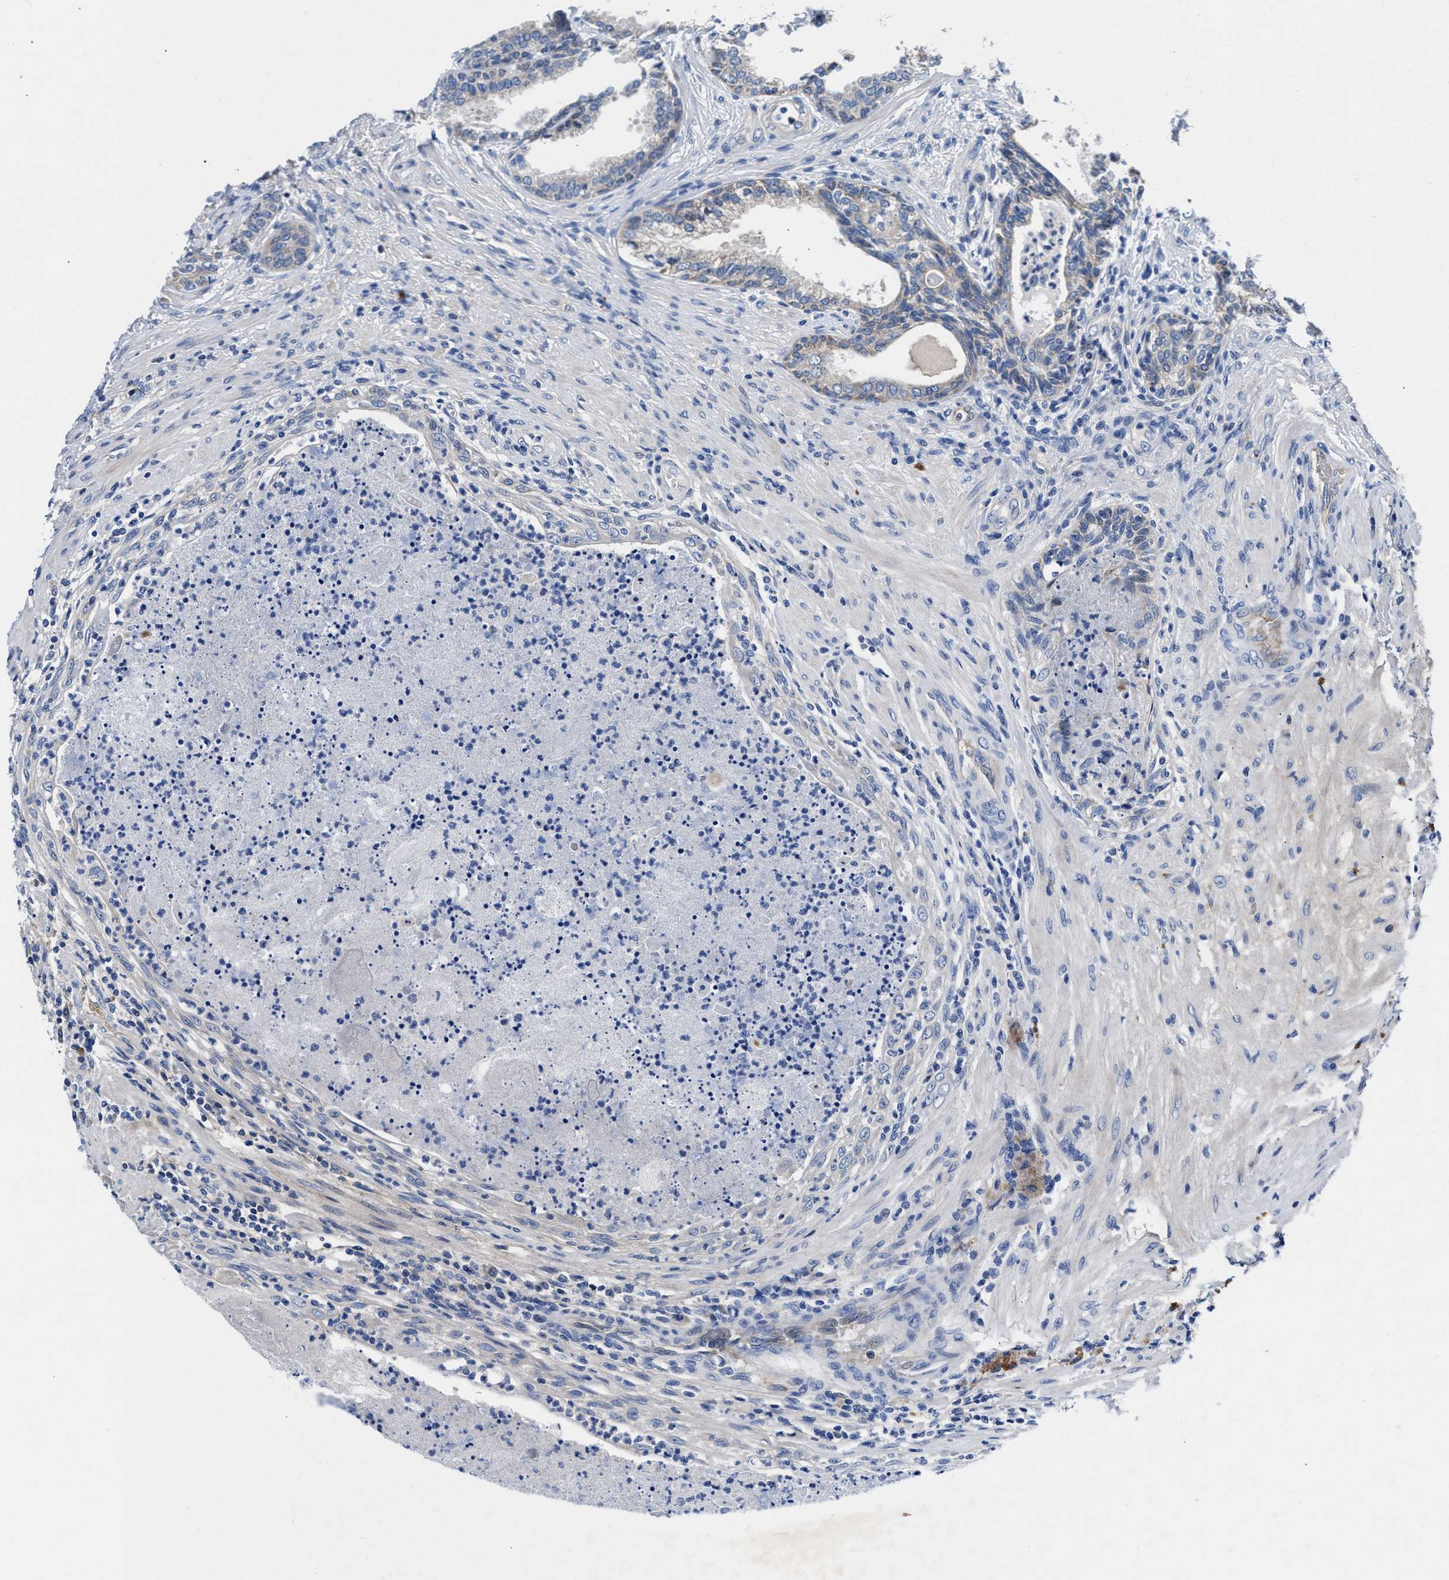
{"staining": {"intensity": "weak", "quantity": "<25%", "location": "cytoplasmic/membranous"}, "tissue": "prostate", "cell_type": "Glandular cells", "image_type": "normal", "snomed": [{"axis": "morphology", "description": "Normal tissue, NOS"}, {"axis": "topography", "description": "Prostate"}], "caption": "Human prostate stained for a protein using immunohistochemistry reveals no expression in glandular cells.", "gene": "DHRS13", "patient": {"sex": "male", "age": 76}}